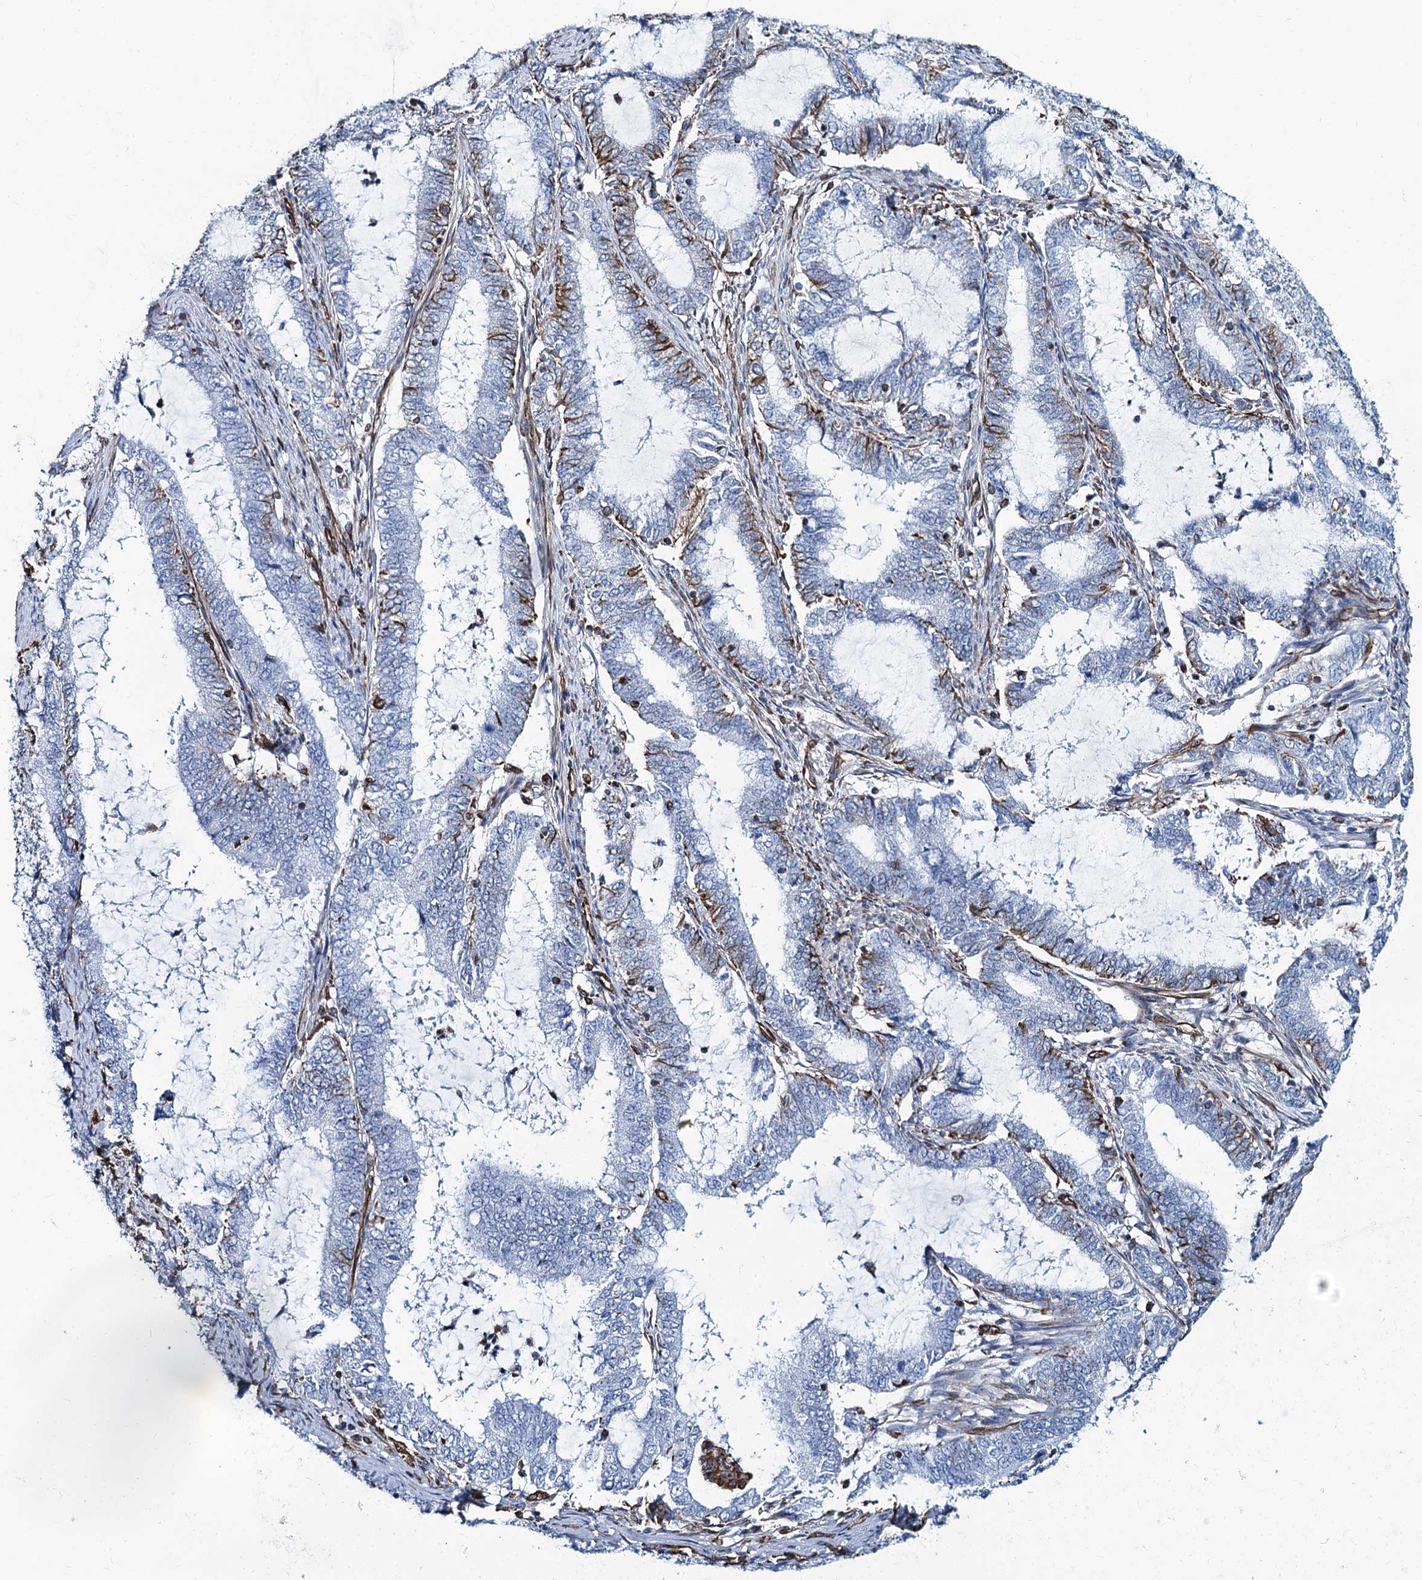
{"staining": {"intensity": "moderate", "quantity": "<25%", "location": "cytoplasmic/membranous"}, "tissue": "endometrial cancer", "cell_type": "Tumor cells", "image_type": "cancer", "snomed": [{"axis": "morphology", "description": "Adenocarcinoma, NOS"}, {"axis": "topography", "description": "Endometrium"}], "caption": "Immunohistochemical staining of human adenocarcinoma (endometrial) demonstrates low levels of moderate cytoplasmic/membranous protein expression in about <25% of tumor cells.", "gene": "PGM2", "patient": {"sex": "female", "age": 51}}